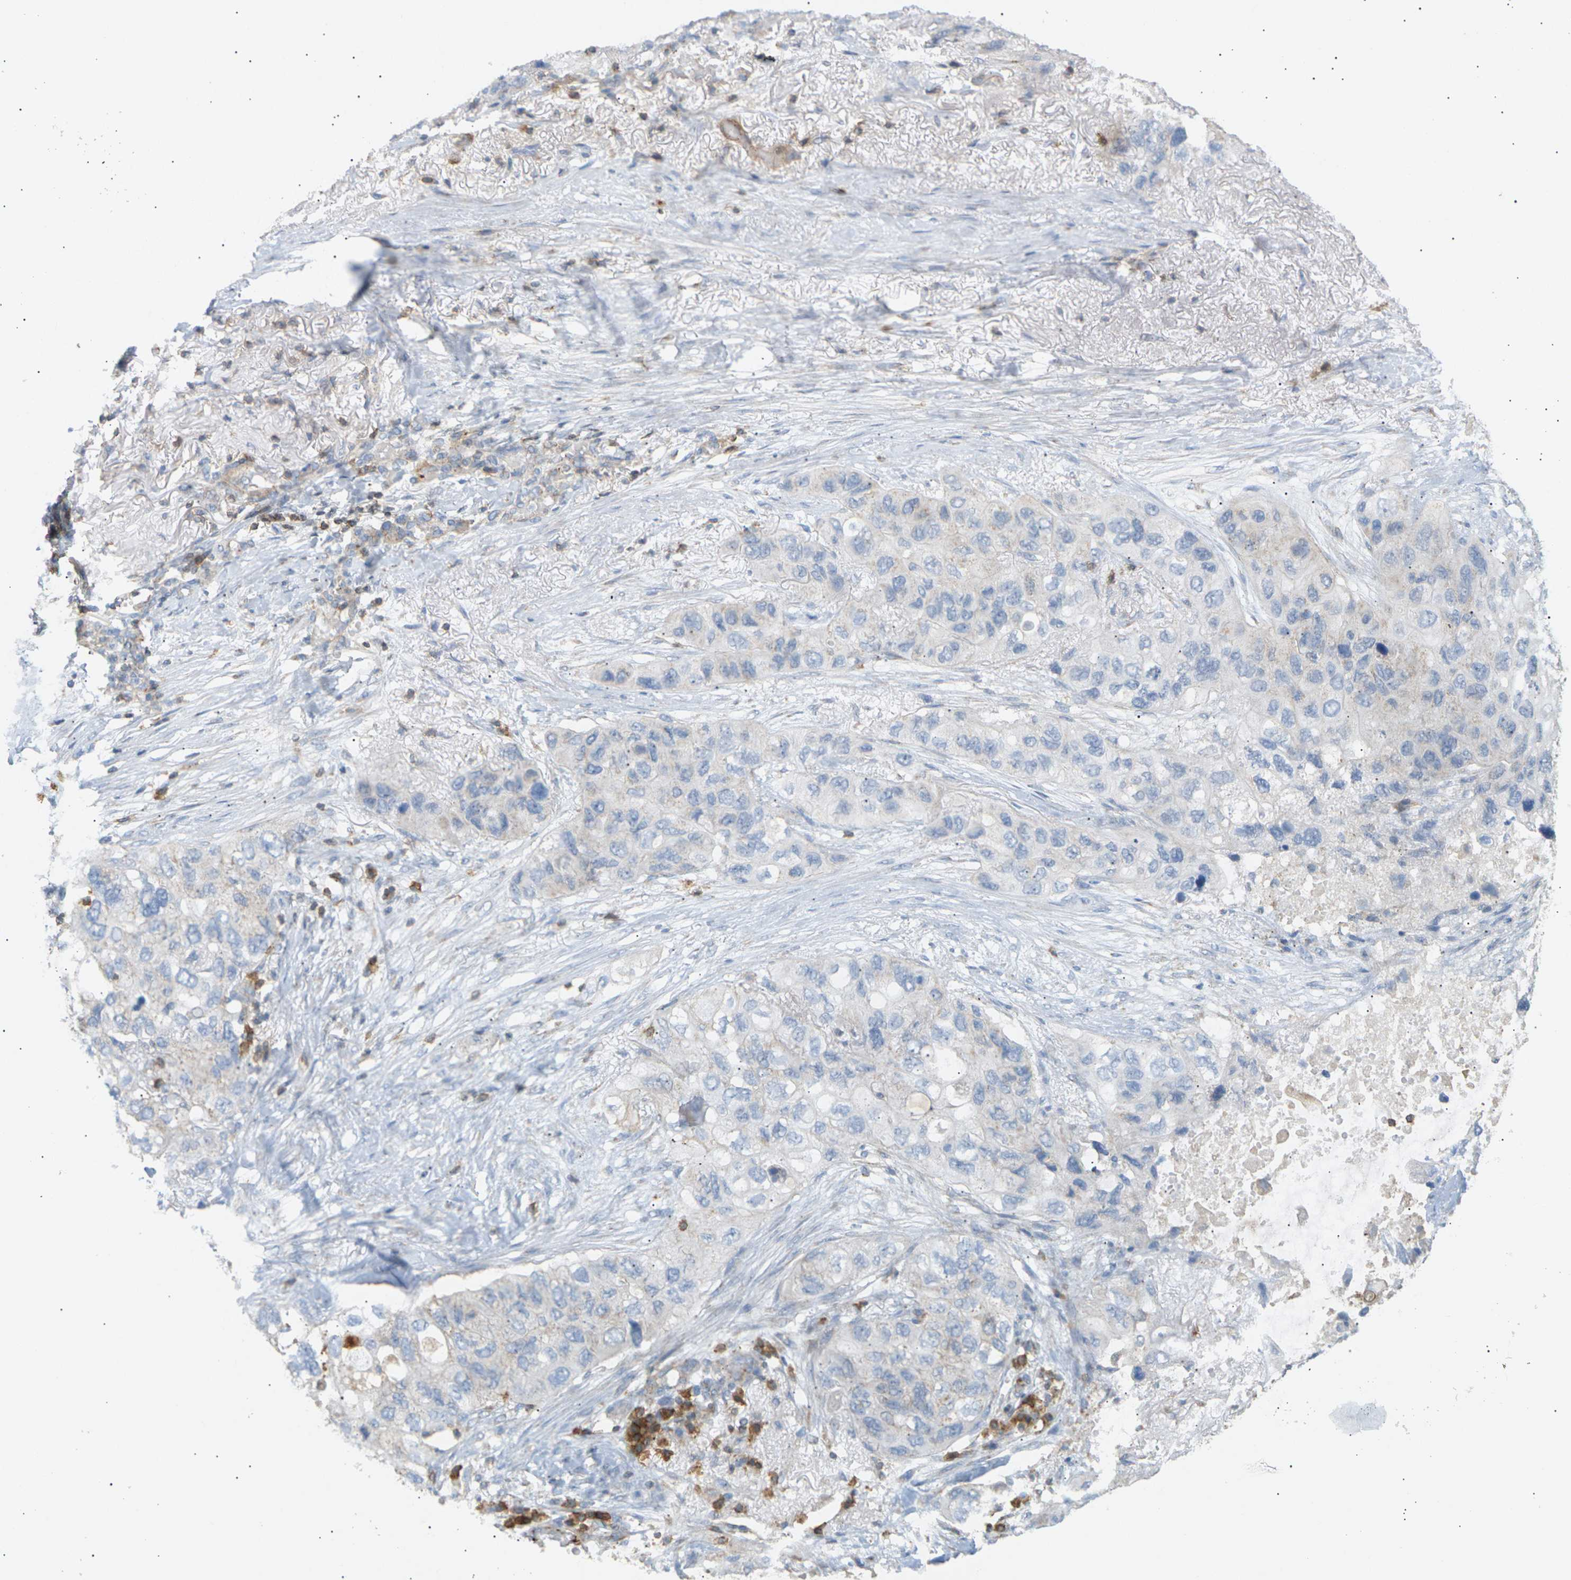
{"staining": {"intensity": "negative", "quantity": "none", "location": "none"}, "tissue": "lung cancer", "cell_type": "Tumor cells", "image_type": "cancer", "snomed": [{"axis": "morphology", "description": "Squamous cell carcinoma, NOS"}, {"axis": "topography", "description": "Lung"}], "caption": "Immunohistochemistry photomicrograph of neoplastic tissue: lung cancer (squamous cell carcinoma) stained with DAB (3,3'-diaminobenzidine) shows no significant protein staining in tumor cells.", "gene": "LIME1", "patient": {"sex": "female", "age": 73}}